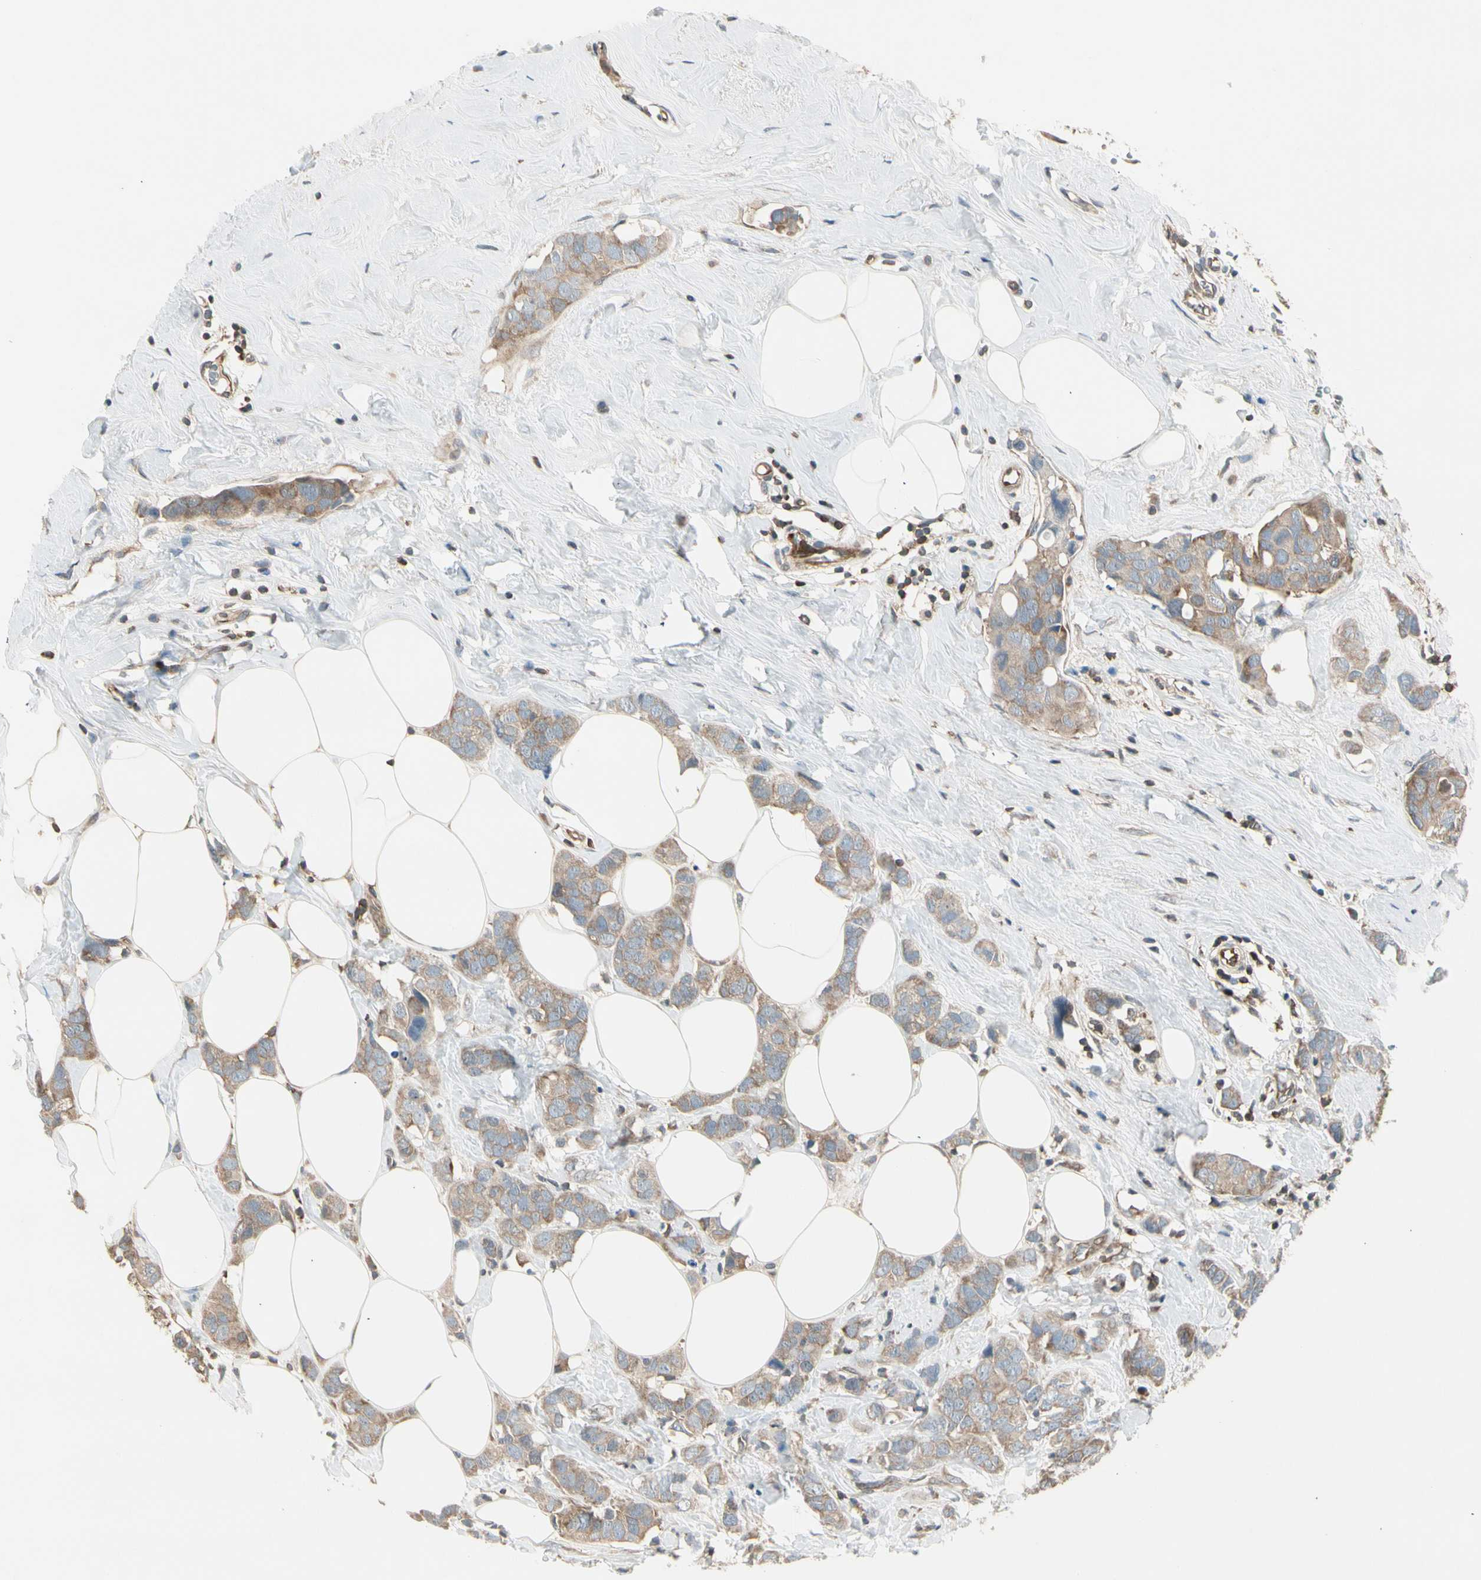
{"staining": {"intensity": "weak", "quantity": ">75%", "location": "cytoplasmic/membranous"}, "tissue": "breast cancer", "cell_type": "Tumor cells", "image_type": "cancer", "snomed": [{"axis": "morphology", "description": "Normal tissue, NOS"}, {"axis": "morphology", "description": "Duct carcinoma"}, {"axis": "topography", "description": "Breast"}], "caption": "Breast cancer (infiltrating ductal carcinoma) was stained to show a protein in brown. There is low levels of weak cytoplasmic/membranous expression in about >75% of tumor cells.", "gene": "OXSR1", "patient": {"sex": "female", "age": 50}}